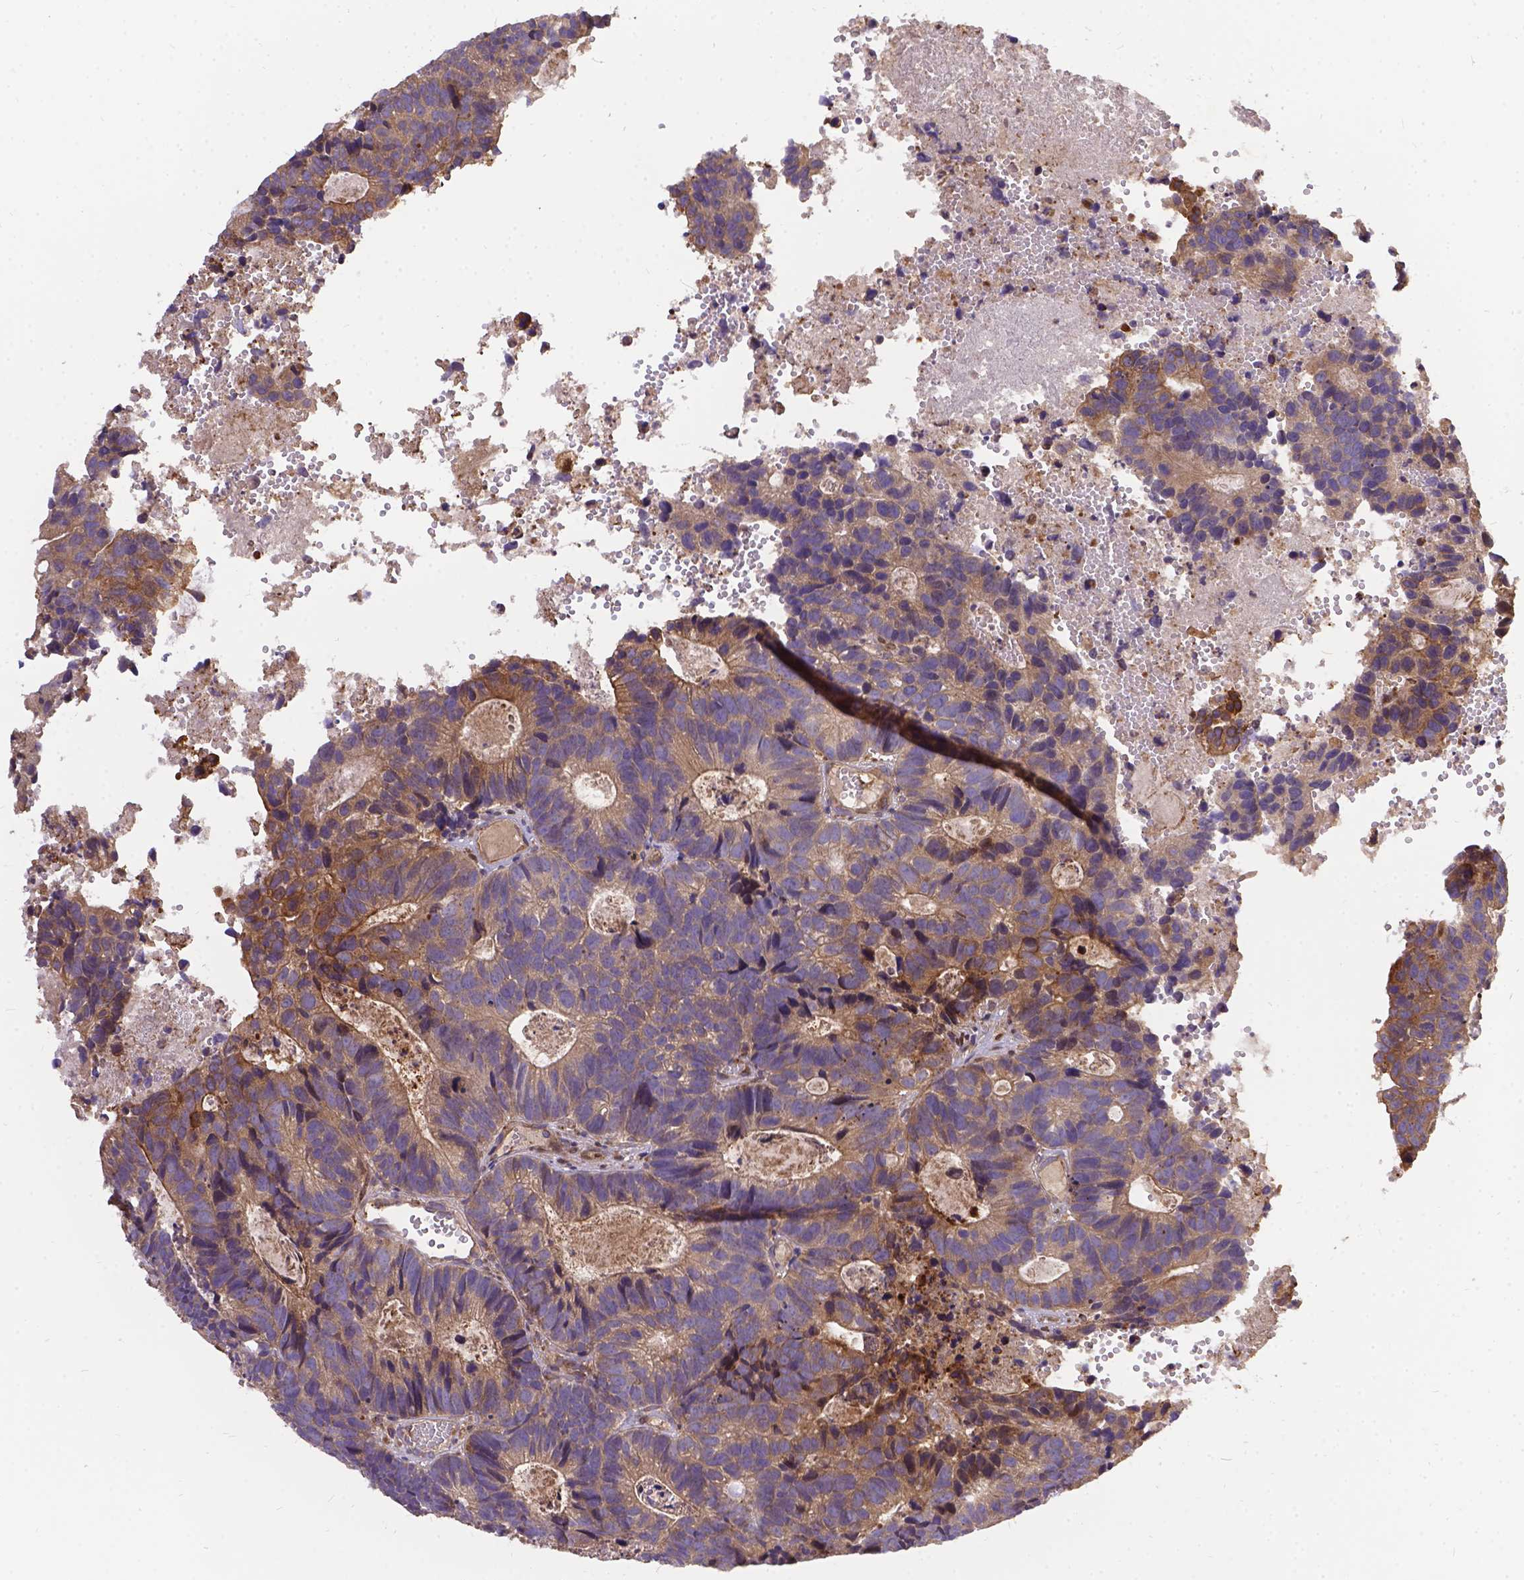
{"staining": {"intensity": "weak", "quantity": ">75%", "location": "cytoplasmic/membranous"}, "tissue": "head and neck cancer", "cell_type": "Tumor cells", "image_type": "cancer", "snomed": [{"axis": "morphology", "description": "Adenocarcinoma, NOS"}, {"axis": "topography", "description": "Head-Neck"}], "caption": "A low amount of weak cytoplasmic/membranous expression is identified in approximately >75% of tumor cells in adenocarcinoma (head and neck) tissue.", "gene": "DENND6A", "patient": {"sex": "male", "age": 62}}